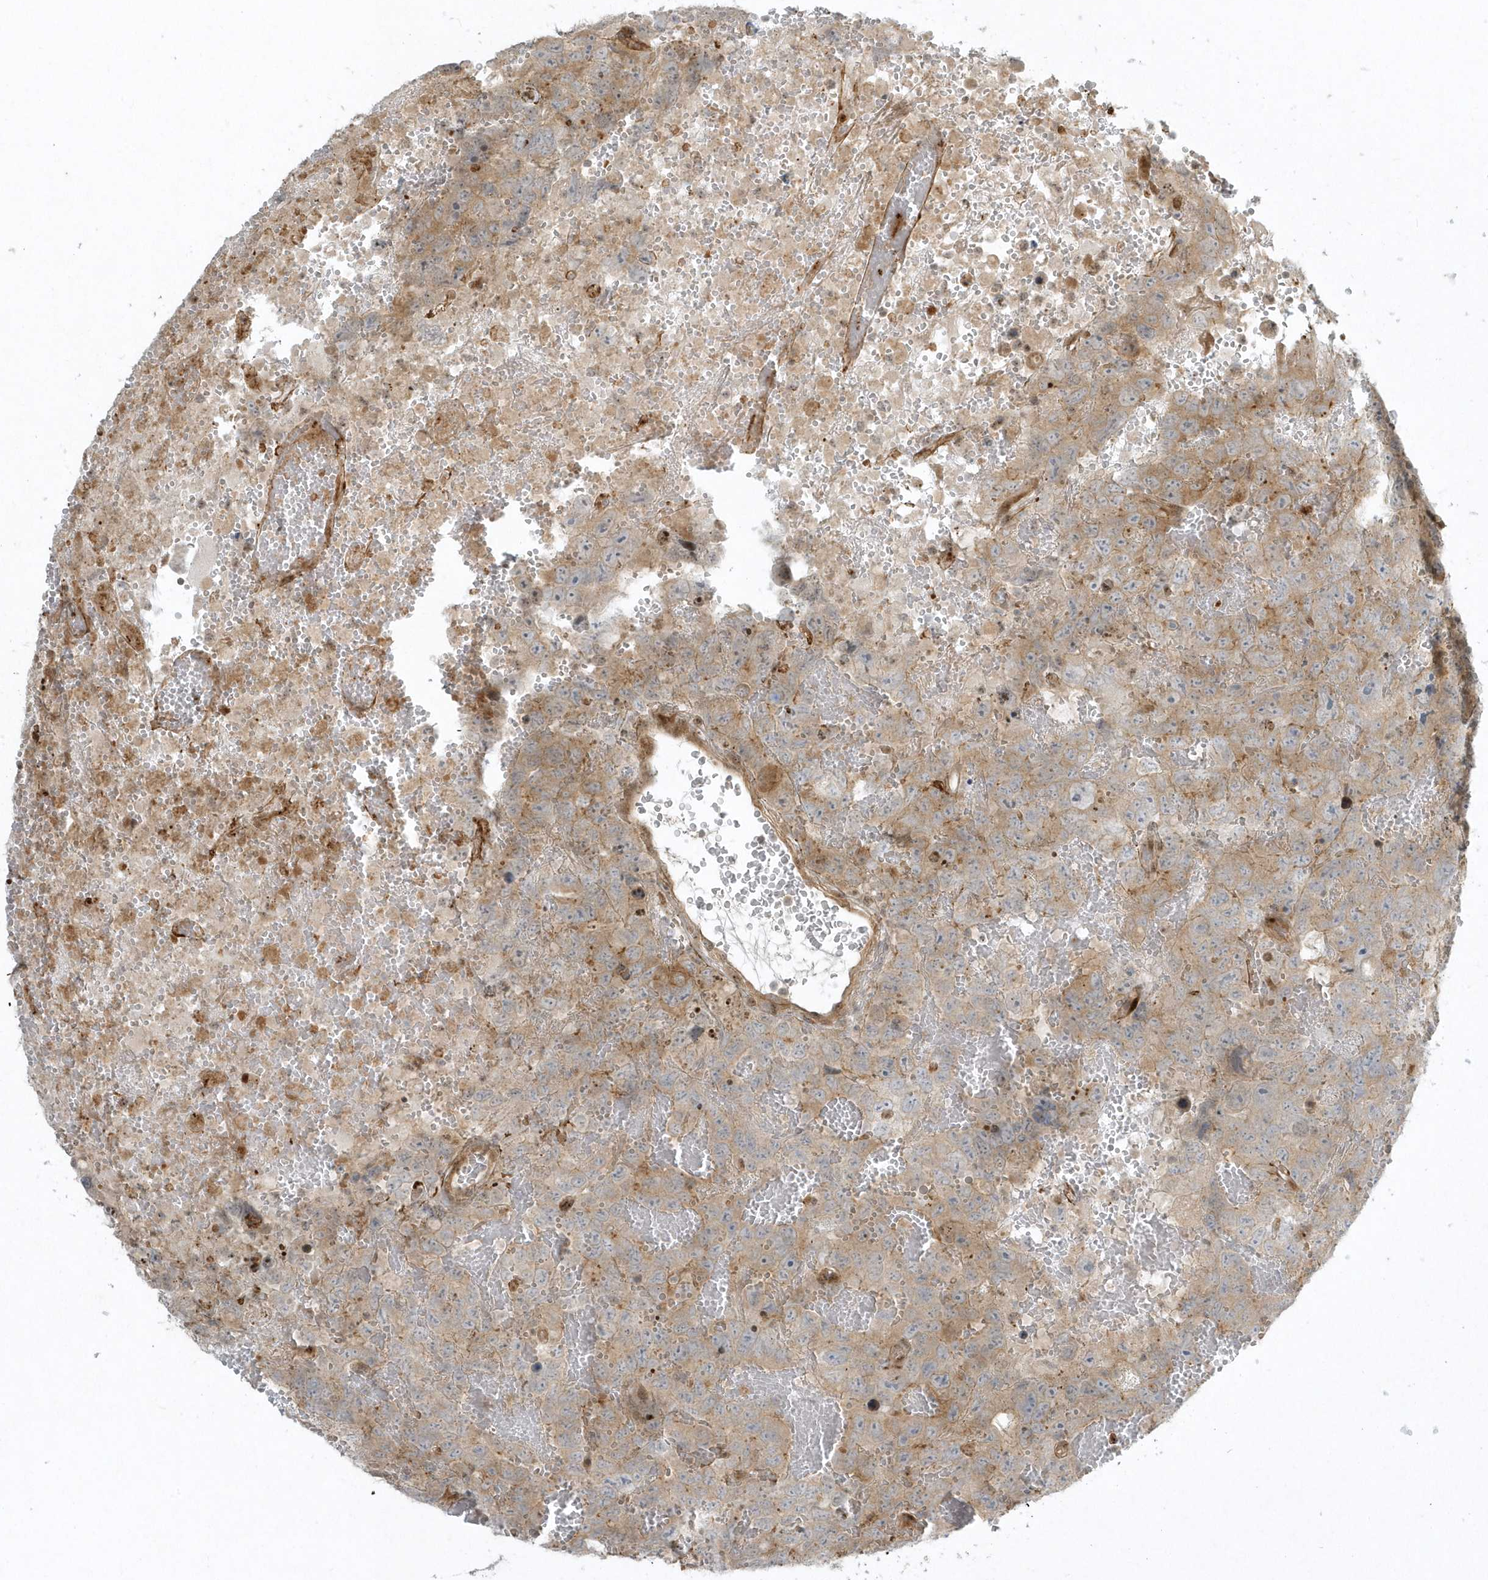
{"staining": {"intensity": "moderate", "quantity": "25%-75%", "location": "cytoplasmic/membranous"}, "tissue": "testis cancer", "cell_type": "Tumor cells", "image_type": "cancer", "snomed": [{"axis": "morphology", "description": "Carcinoma, Embryonal, NOS"}, {"axis": "topography", "description": "Testis"}], "caption": "Protein staining shows moderate cytoplasmic/membranous positivity in about 25%-75% of tumor cells in testis cancer. (brown staining indicates protein expression, while blue staining denotes nuclei).", "gene": "MASP2", "patient": {"sex": "male", "age": 45}}